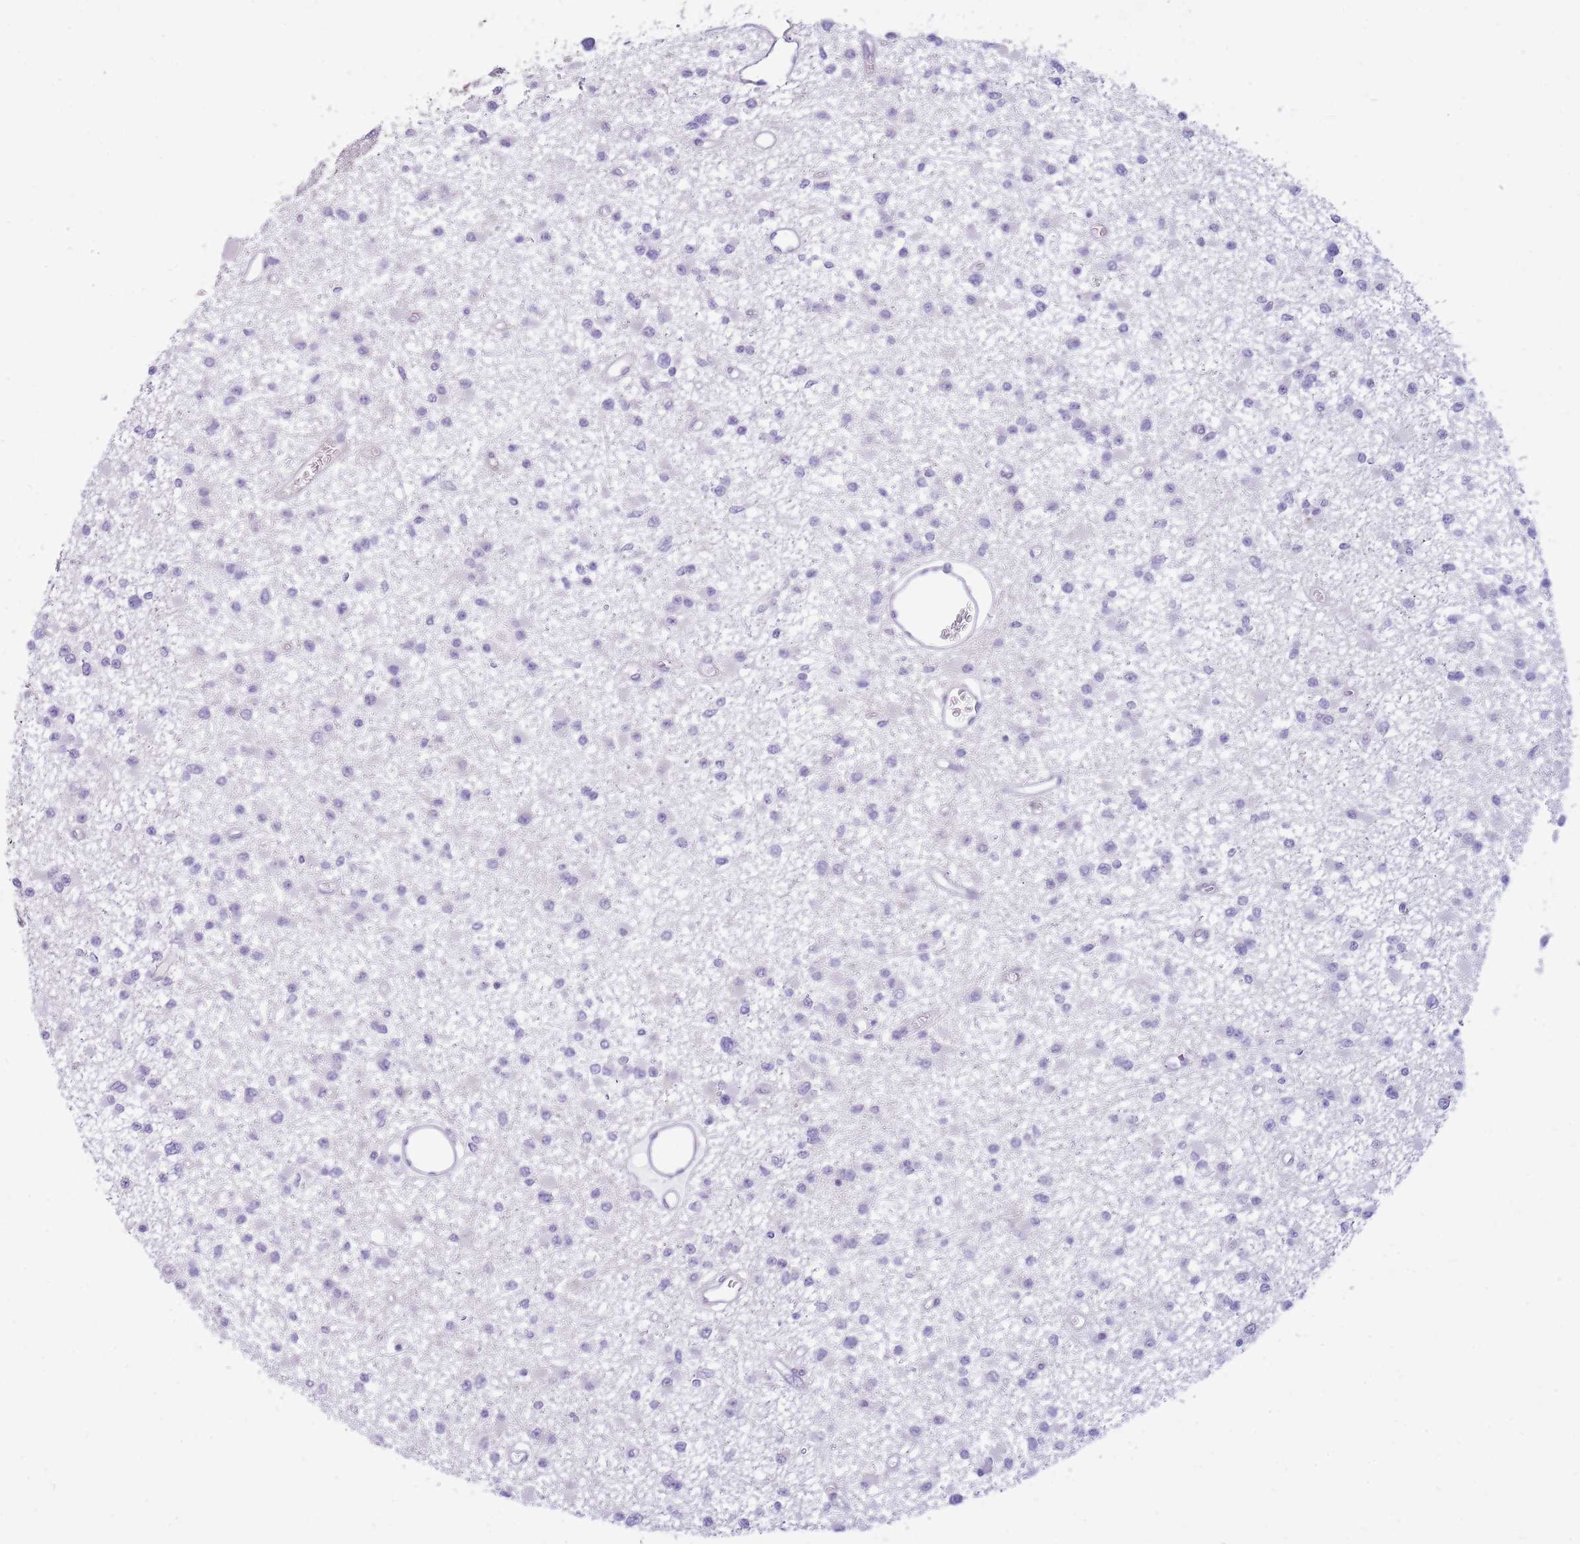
{"staining": {"intensity": "negative", "quantity": "none", "location": "none"}, "tissue": "glioma", "cell_type": "Tumor cells", "image_type": "cancer", "snomed": [{"axis": "morphology", "description": "Glioma, malignant, Low grade"}, {"axis": "topography", "description": "Brain"}], "caption": "High power microscopy image of an IHC photomicrograph of glioma, revealing no significant positivity in tumor cells.", "gene": "HOOK2", "patient": {"sex": "female", "age": 22}}